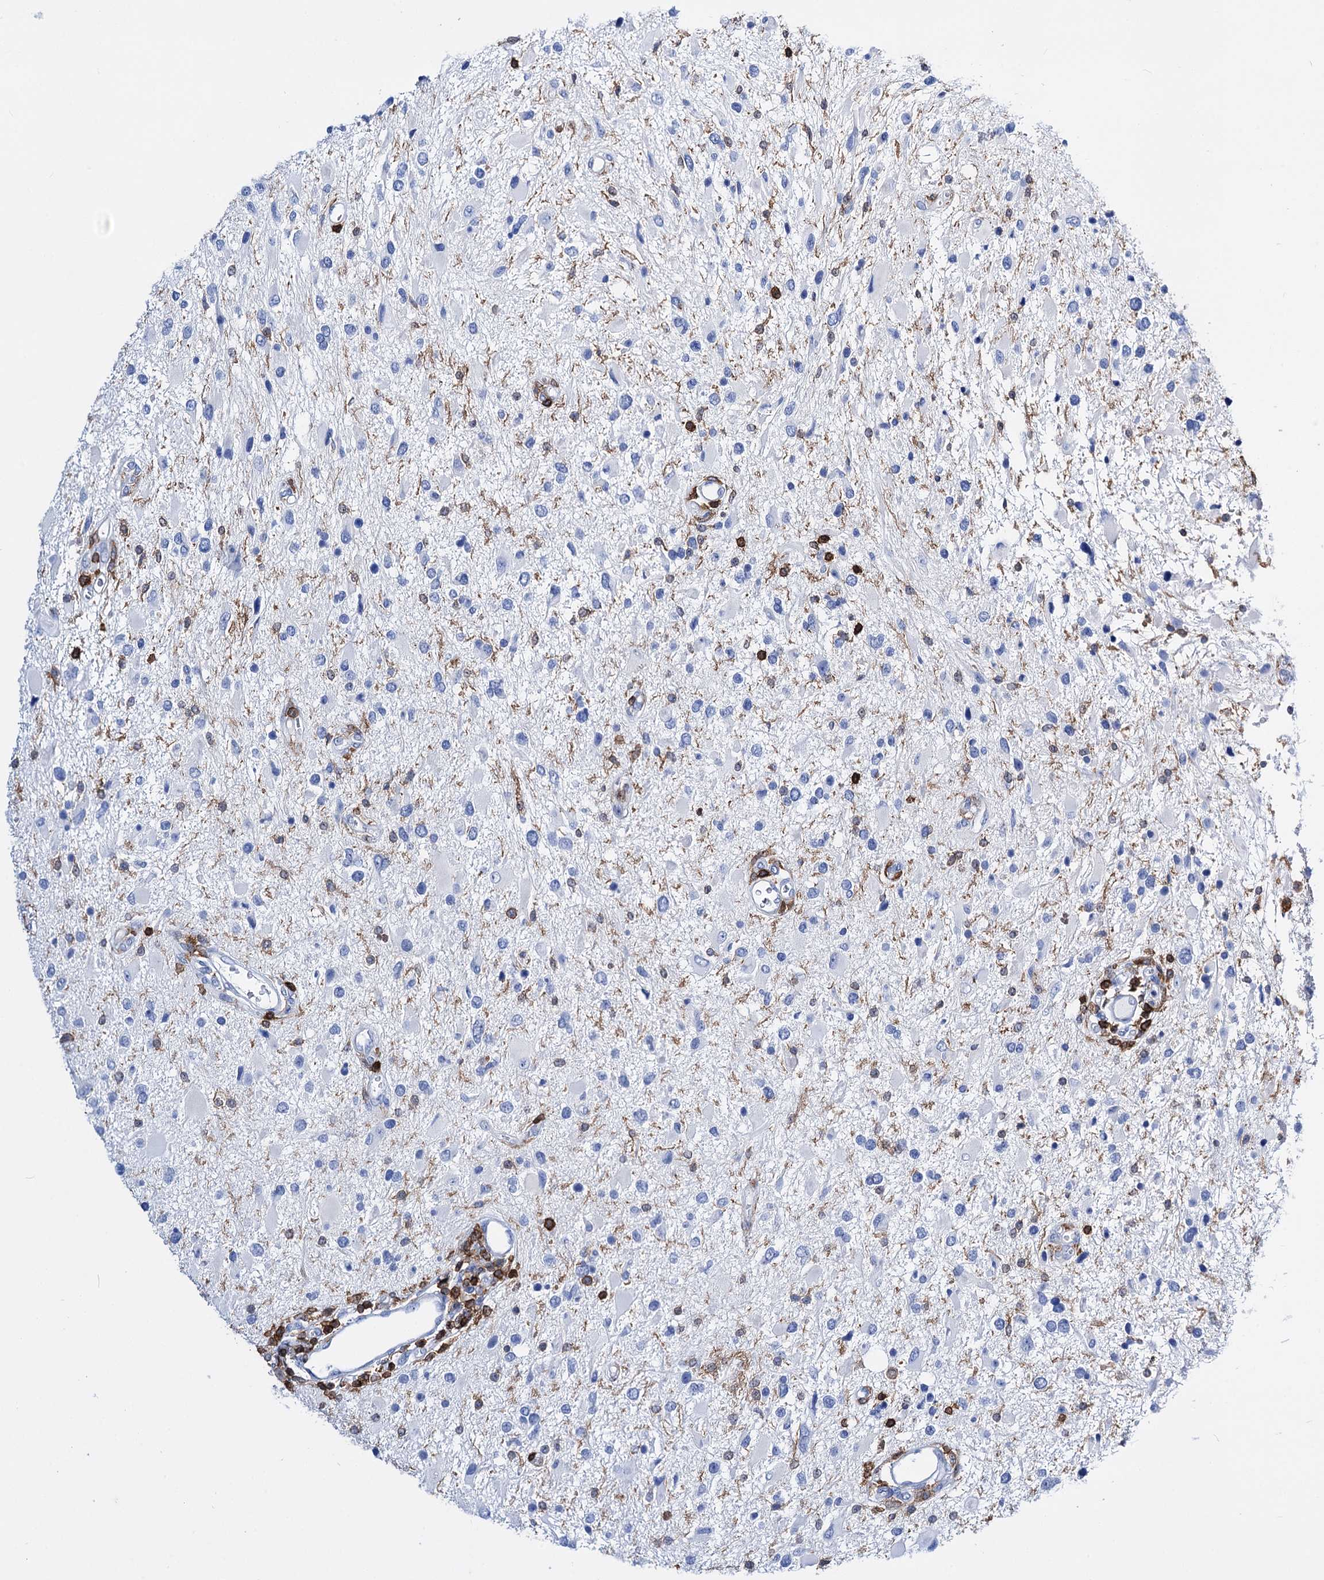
{"staining": {"intensity": "negative", "quantity": "none", "location": "none"}, "tissue": "glioma", "cell_type": "Tumor cells", "image_type": "cancer", "snomed": [{"axis": "morphology", "description": "Glioma, malignant, High grade"}, {"axis": "topography", "description": "Brain"}], "caption": "Immunohistochemistry micrograph of neoplastic tissue: human glioma stained with DAB (3,3'-diaminobenzidine) reveals no significant protein expression in tumor cells.", "gene": "DEF6", "patient": {"sex": "male", "age": 53}}